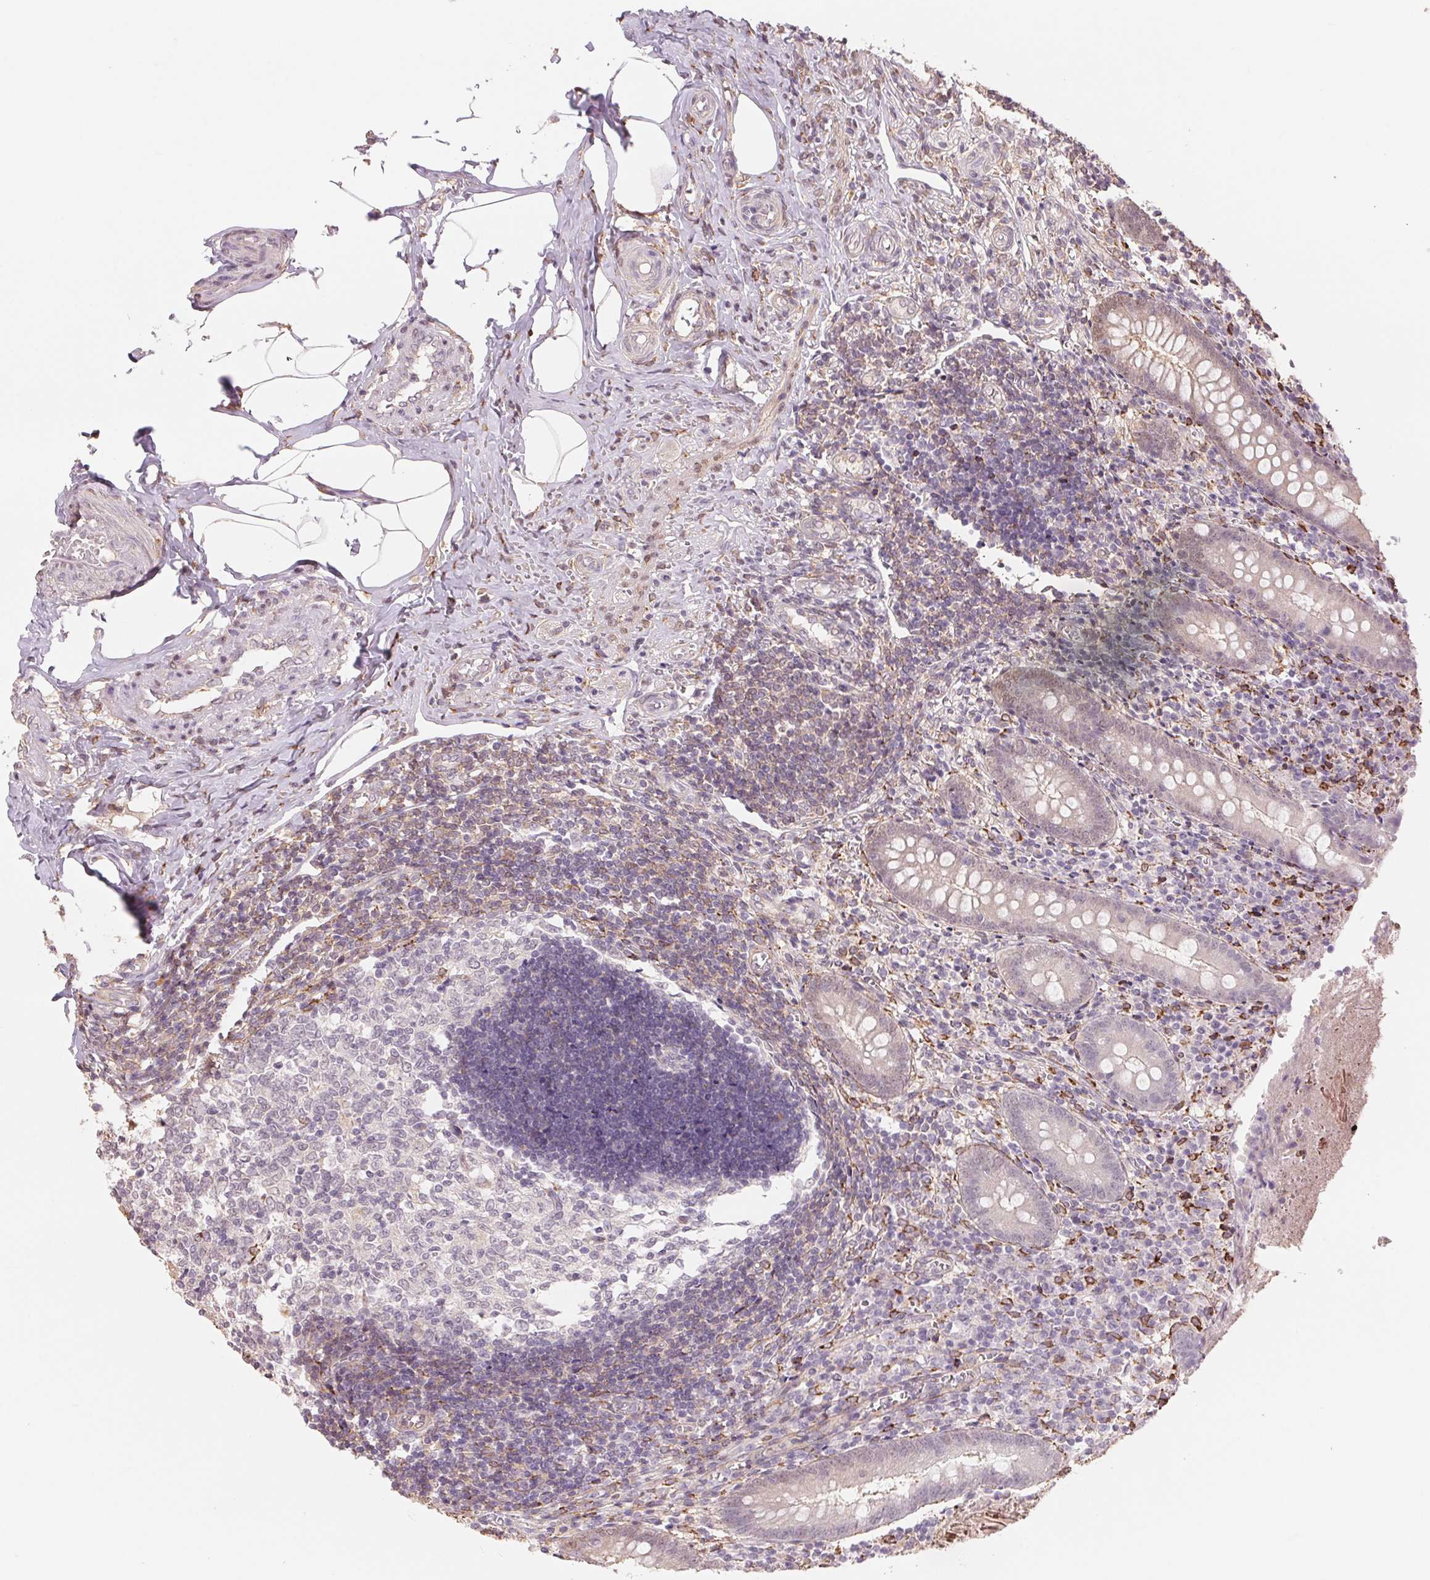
{"staining": {"intensity": "weak", "quantity": "<25%", "location": "cytoplasmic/membranous"}, "tissue": "appendix", "cell_type": "Glandular cells", "image_type": "normal", "snomed": [{"axis": "morphology", "description": "Normal tissue, NOS"}, {"axis": "topography", "description": "Appendix"}], "caption": "IHC histopathology image of unremarkable human appendix stained for a protein (brown), which reveals no staining in glandular cells. The staining is performed using DAB brown chromogen with nuclei counter-stained in using hematoxylin.", "gene": "FKBP10", "patient": {"sex": "female", "age": 17}}